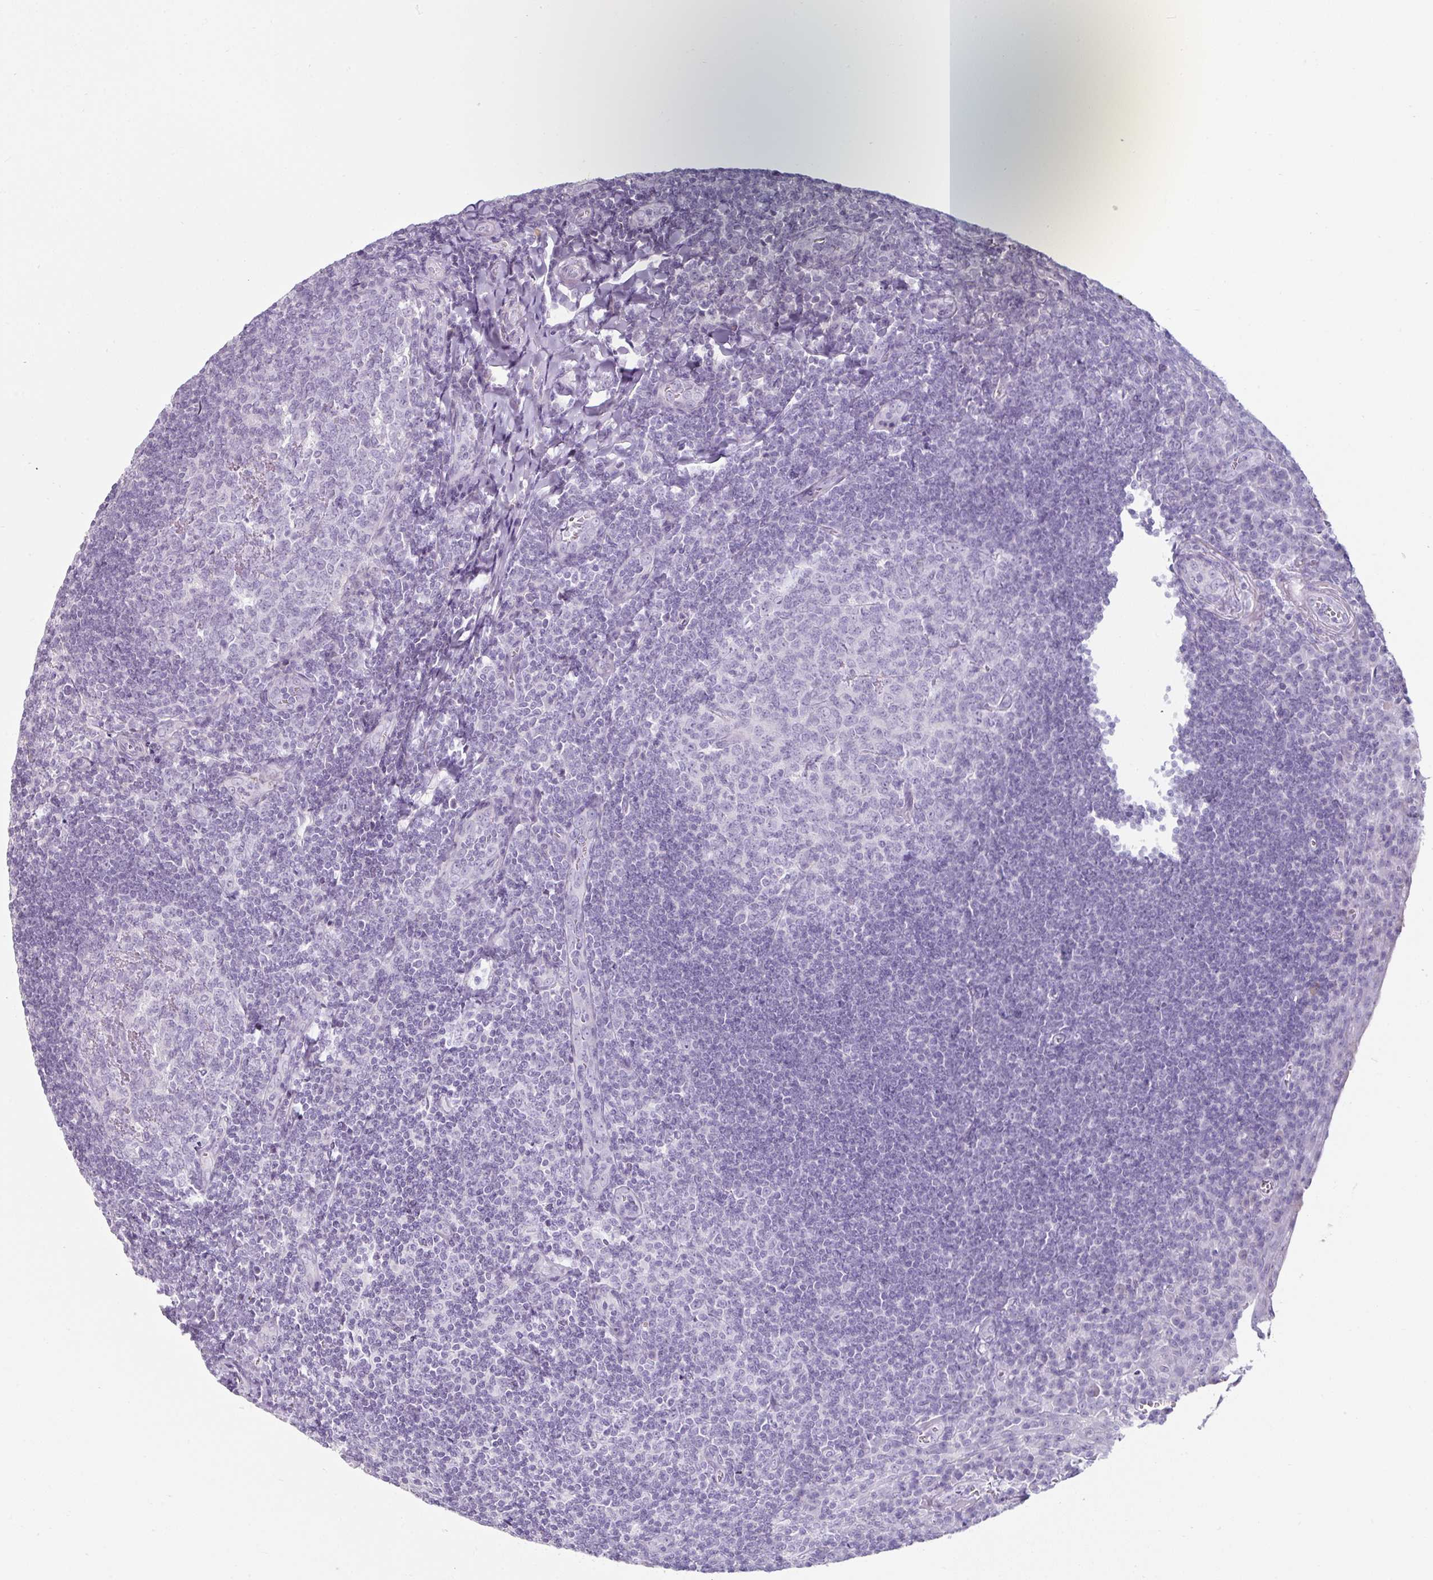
{"staining": {"intensity": "negative", "quantity": "none", "location": "none"}, "tissue": "tonsil", "cell_type": "Germinal center cells", "image_type": "normal", "snomed": [{"axis": "morphology", "description": "Normal tissue, NOS"}, {"axis": "topography", "description": "Tonsil"}], "caption": "An image of human tonsil is negative for staining in germinal center cells. (DAB immunohistochemistry (IHC) with hematoxylin counter stain).", "gene": "CLCA1", "patient": {"sex": "male", "age": 27}}